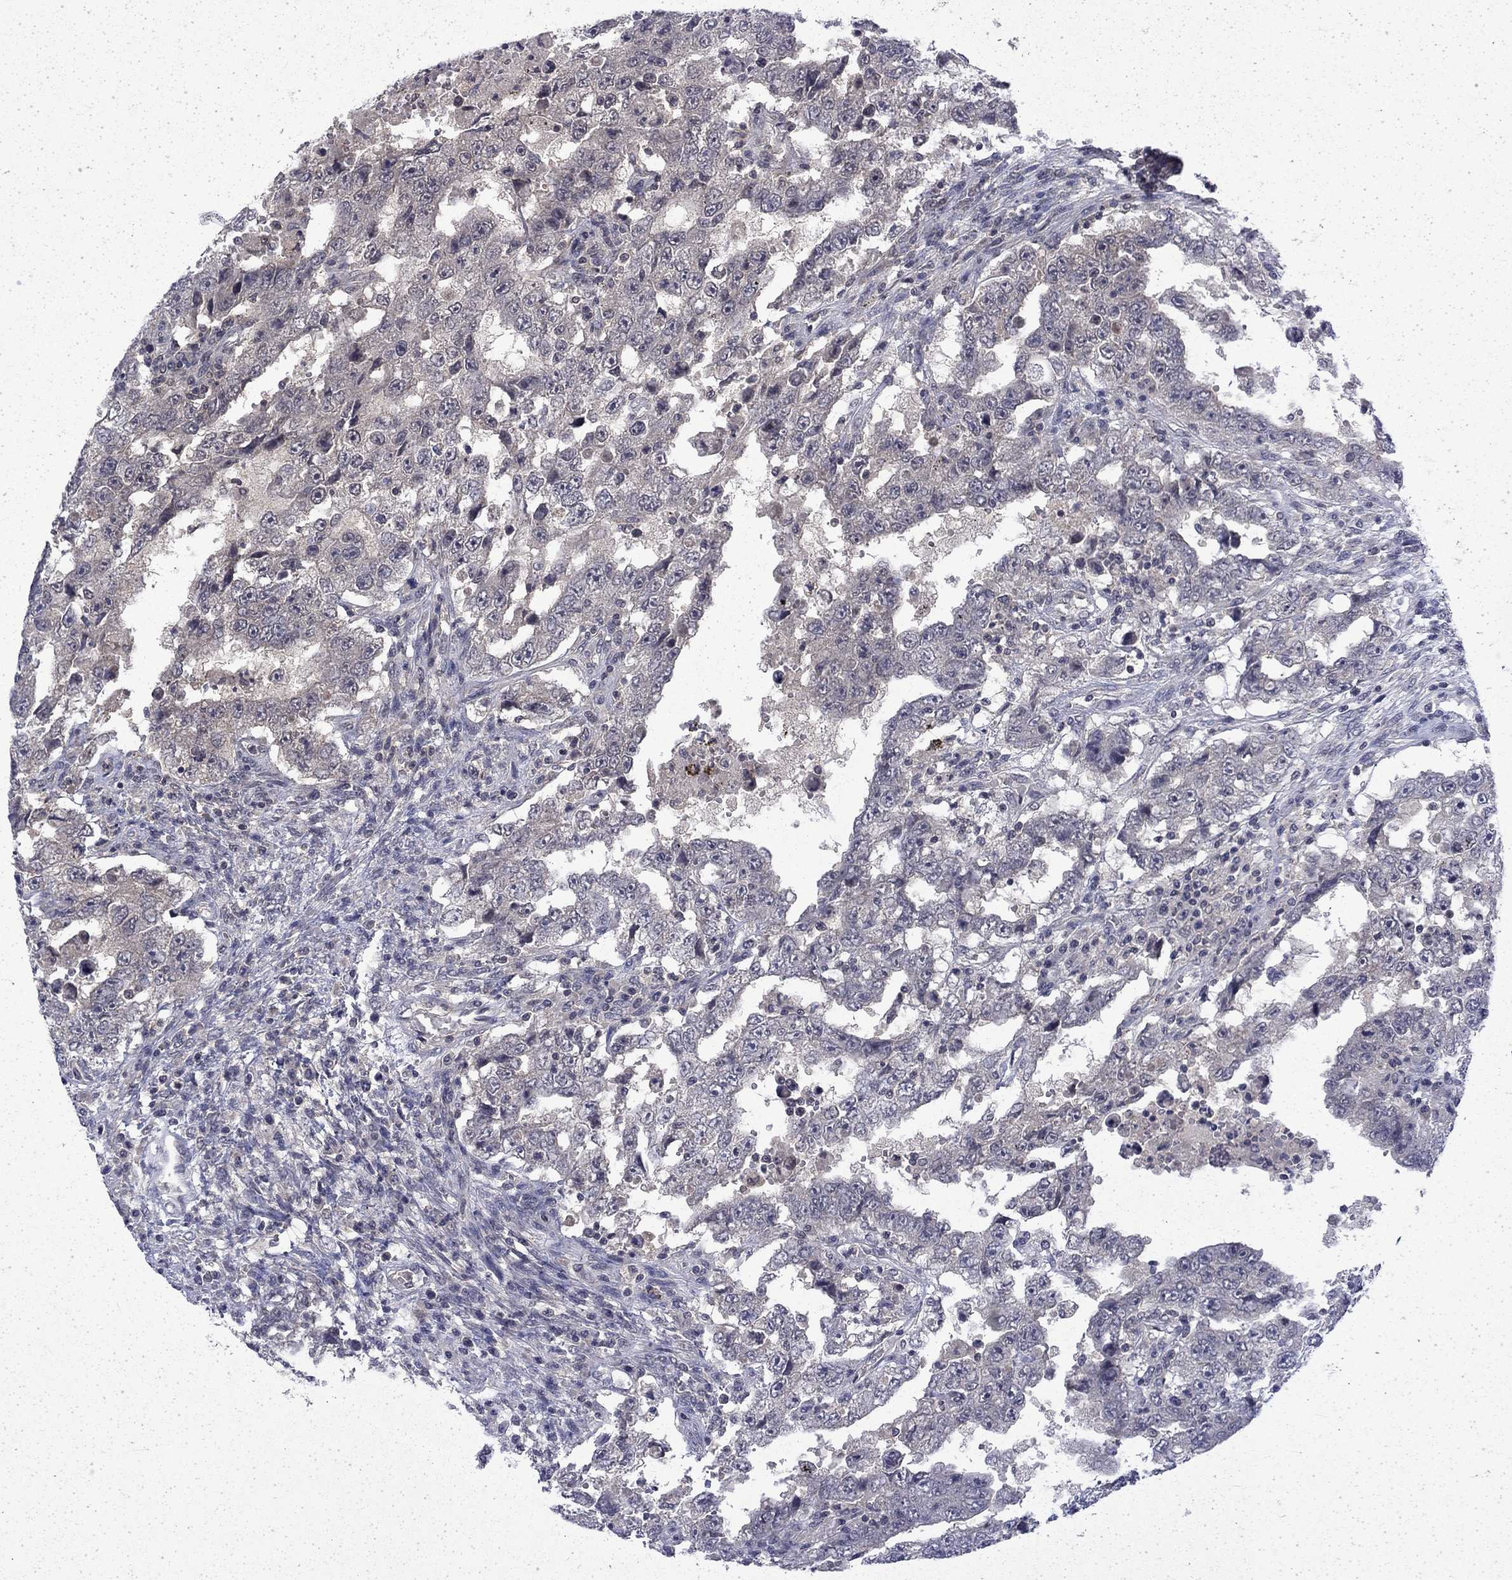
{"staining": {"intensity": "negative", "quantity": "none", "location": "none"}, "tissue": "testis cancer", "cell_type": "Tumor cells", "image_type": "cancer", "snomed": [{"axis": "morphology", "description": "Carcinoma, Embryonal, NOS"}, {"axis": "topography", "description": "Testis"}], "caption": "Immunohistochemistry (IHC) photomicrograph of neoplastic tissue: testis embryonal carcinoma stained with DAB (3,3'-diaminobenzidine) exhibits no significant protein staining in tumor cells.", "gene": "CHAT", "patient": {"sex": "male", "age": 26}}